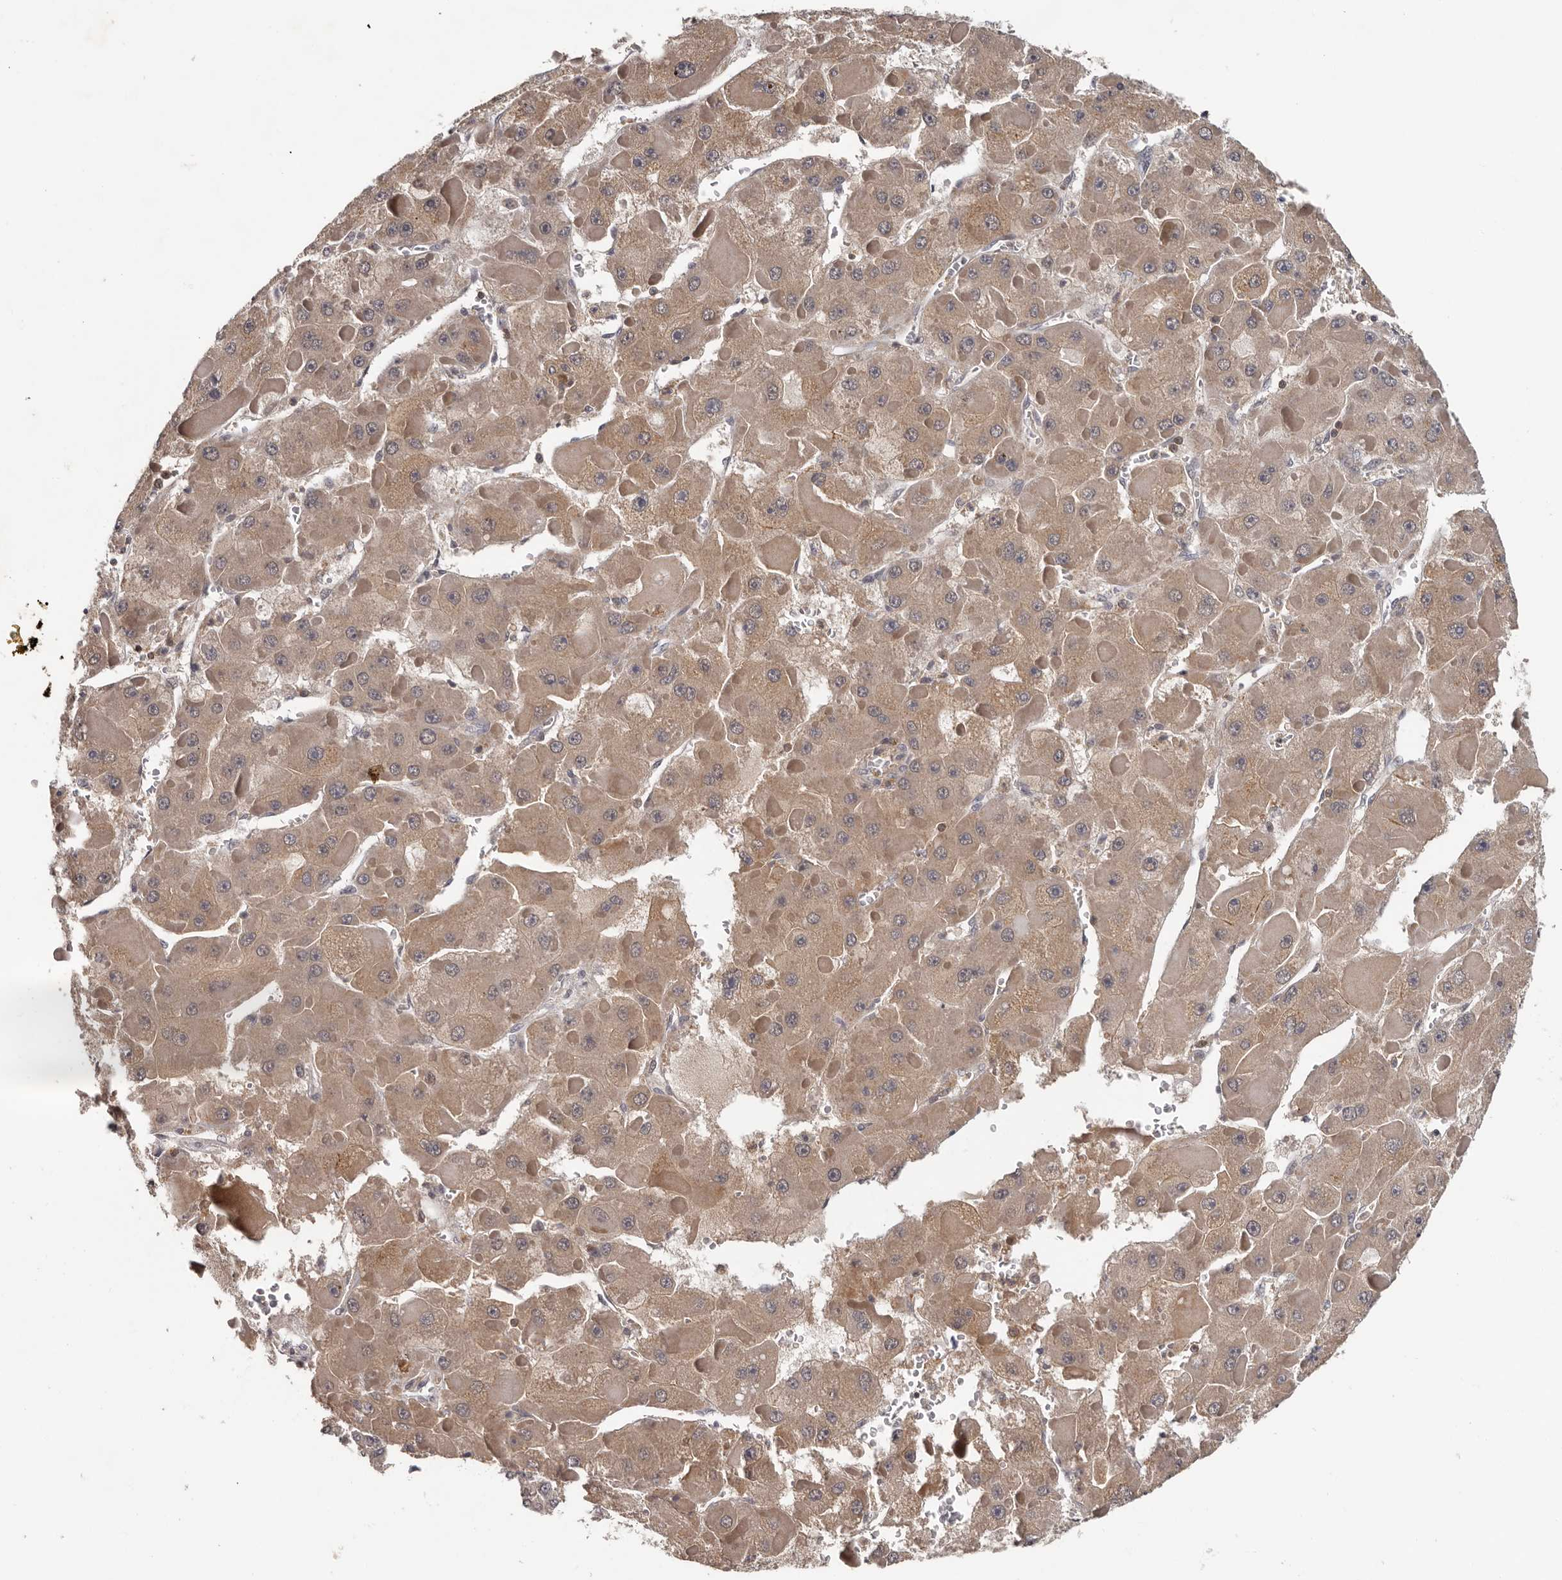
{"staining": {"intensity": "weak", "quantity": ">75%", "location": "cytoplasmic/membranous"}, "tissue": "liver cancer", "cell_type": "Tumor cells", "image_type": "cancer", "snomed": [{"axis": "morphology", "description": "Carcinoma, Hepatocellular, NOS"}, {"axis": "topography", "description": "Liver"}], "caption": "A brown stain labels weak cytoplasmic/membranous staining of a protein in human liver cancer tumor cells. The protein is stained brown, and the nuclei are stained in blue (DAB (3,3'-diaminobenzidine) IHC with brightfield microscopy, high magnification).", "gene": "ANKRD44", "patient": {"sex": "female", "age": 73}}